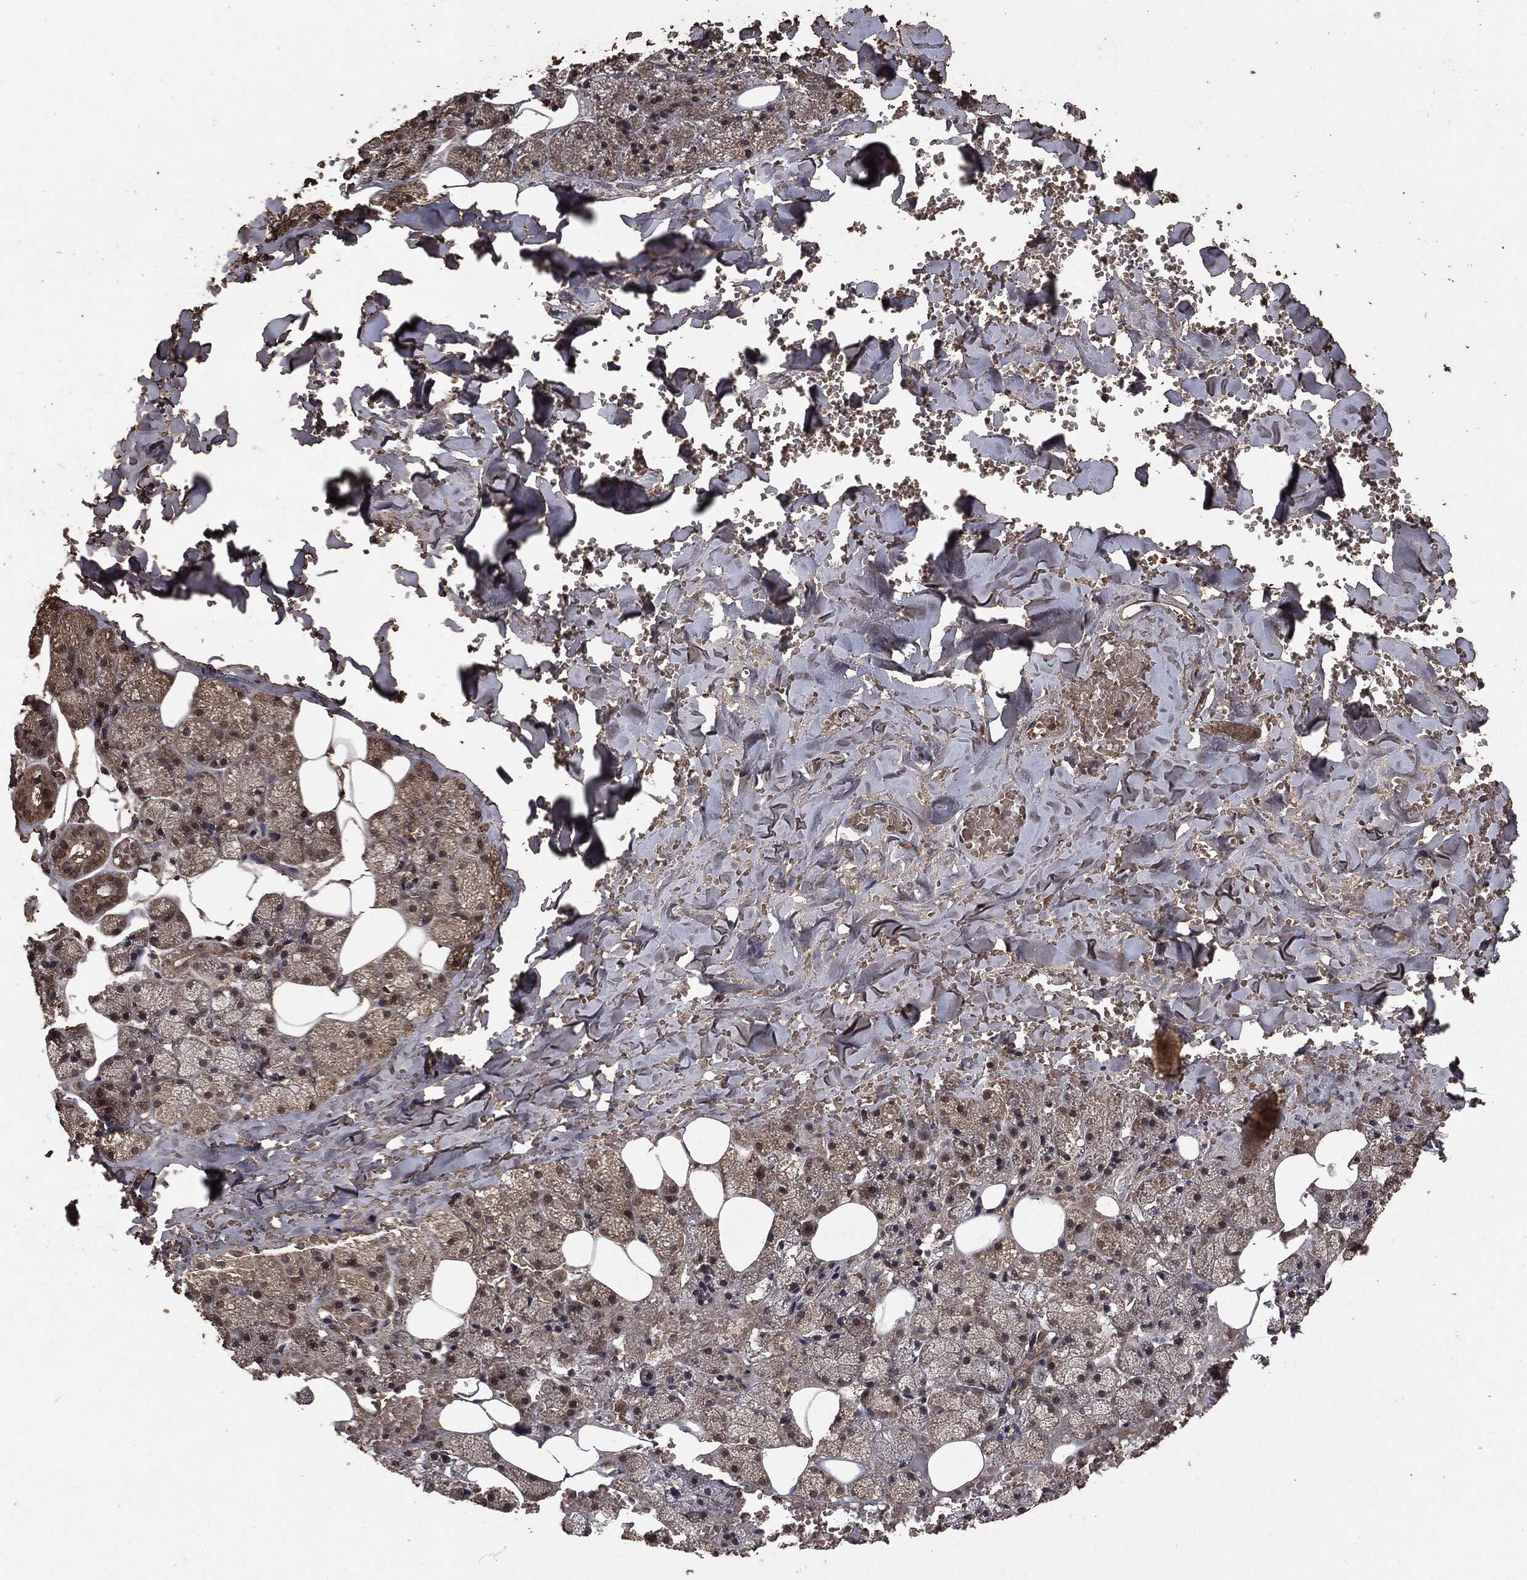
{"staining": {"intensity": "moderate", "quantity": ">75%", "location": "cytoplasmic/membranous"}, "tissue": "salivary gland", "cell_type": "Glandular cells", "image_type": "normal", "snomed": [{"axis": "morphology", "description": "Normal tissue, NOS"}, {"axis": "topography", "description": "Salivary gland"}], "caption": "Moderate cytoplasmic/membranous protein expression is present in approximately >75% of glandular cells in salivary gland. (brown staining indicates protein expression, while blue staining denotes nuclei).", "gene": "NME1", "patient": {"sex": "male", "age": 38}}